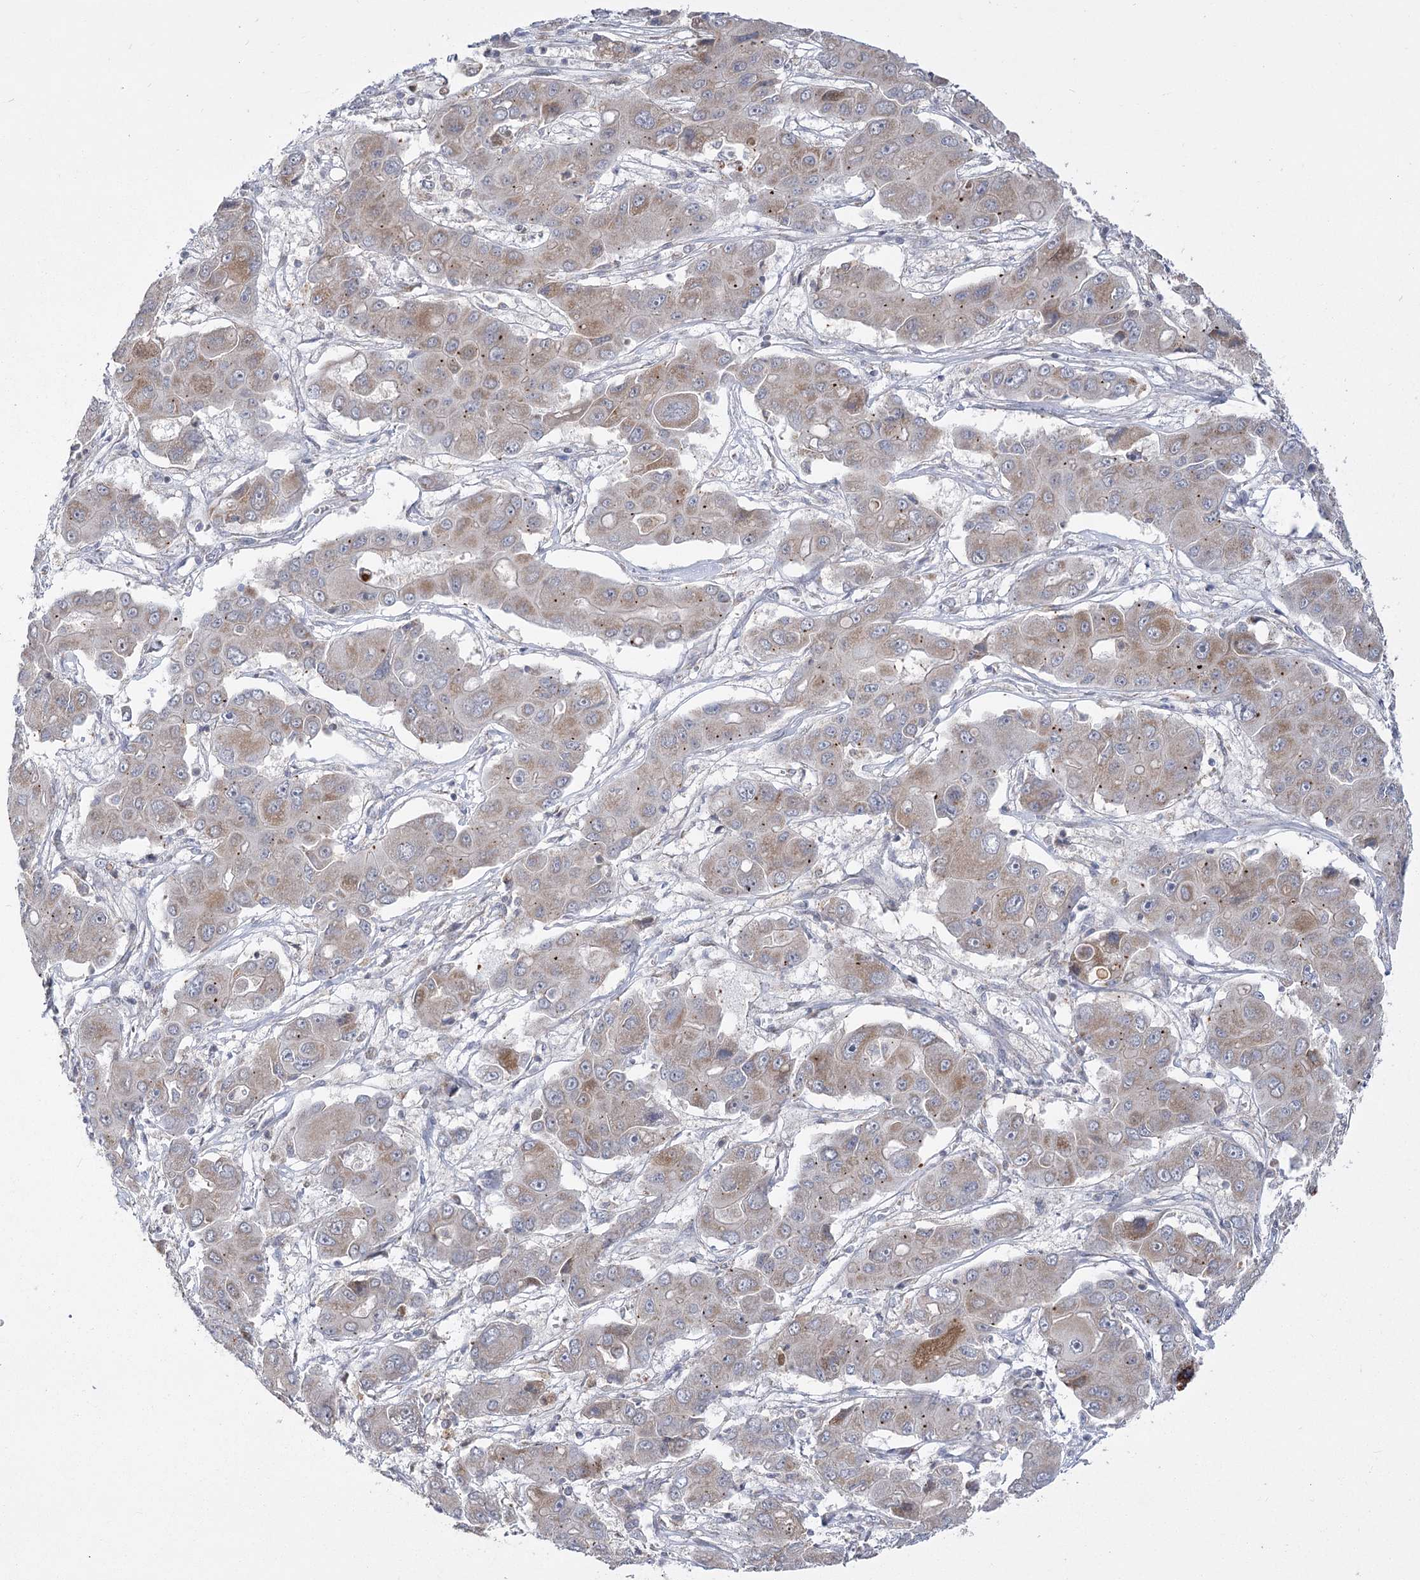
{"staining": {"intensity": "weak", "quantity": "25%-75%", "location": "cytoplasmic/membranous"}, "tissue": "liver cancer", "cell_type": "Tumor cells", "image_type": "cancer", "snomed": [{"axis": "morphology", "description": "Cholangiocarcinoma"}, {"axis": "topography", "description": "Liver"}], "caption": "This is a histology image of IHC staining of liver cholangiocarcinoma, which shows weak expression in the cytoplasmic/membranous of tumor cells.", "gene": "PDHB", "patient": {"sex": "male", "age": 67}}